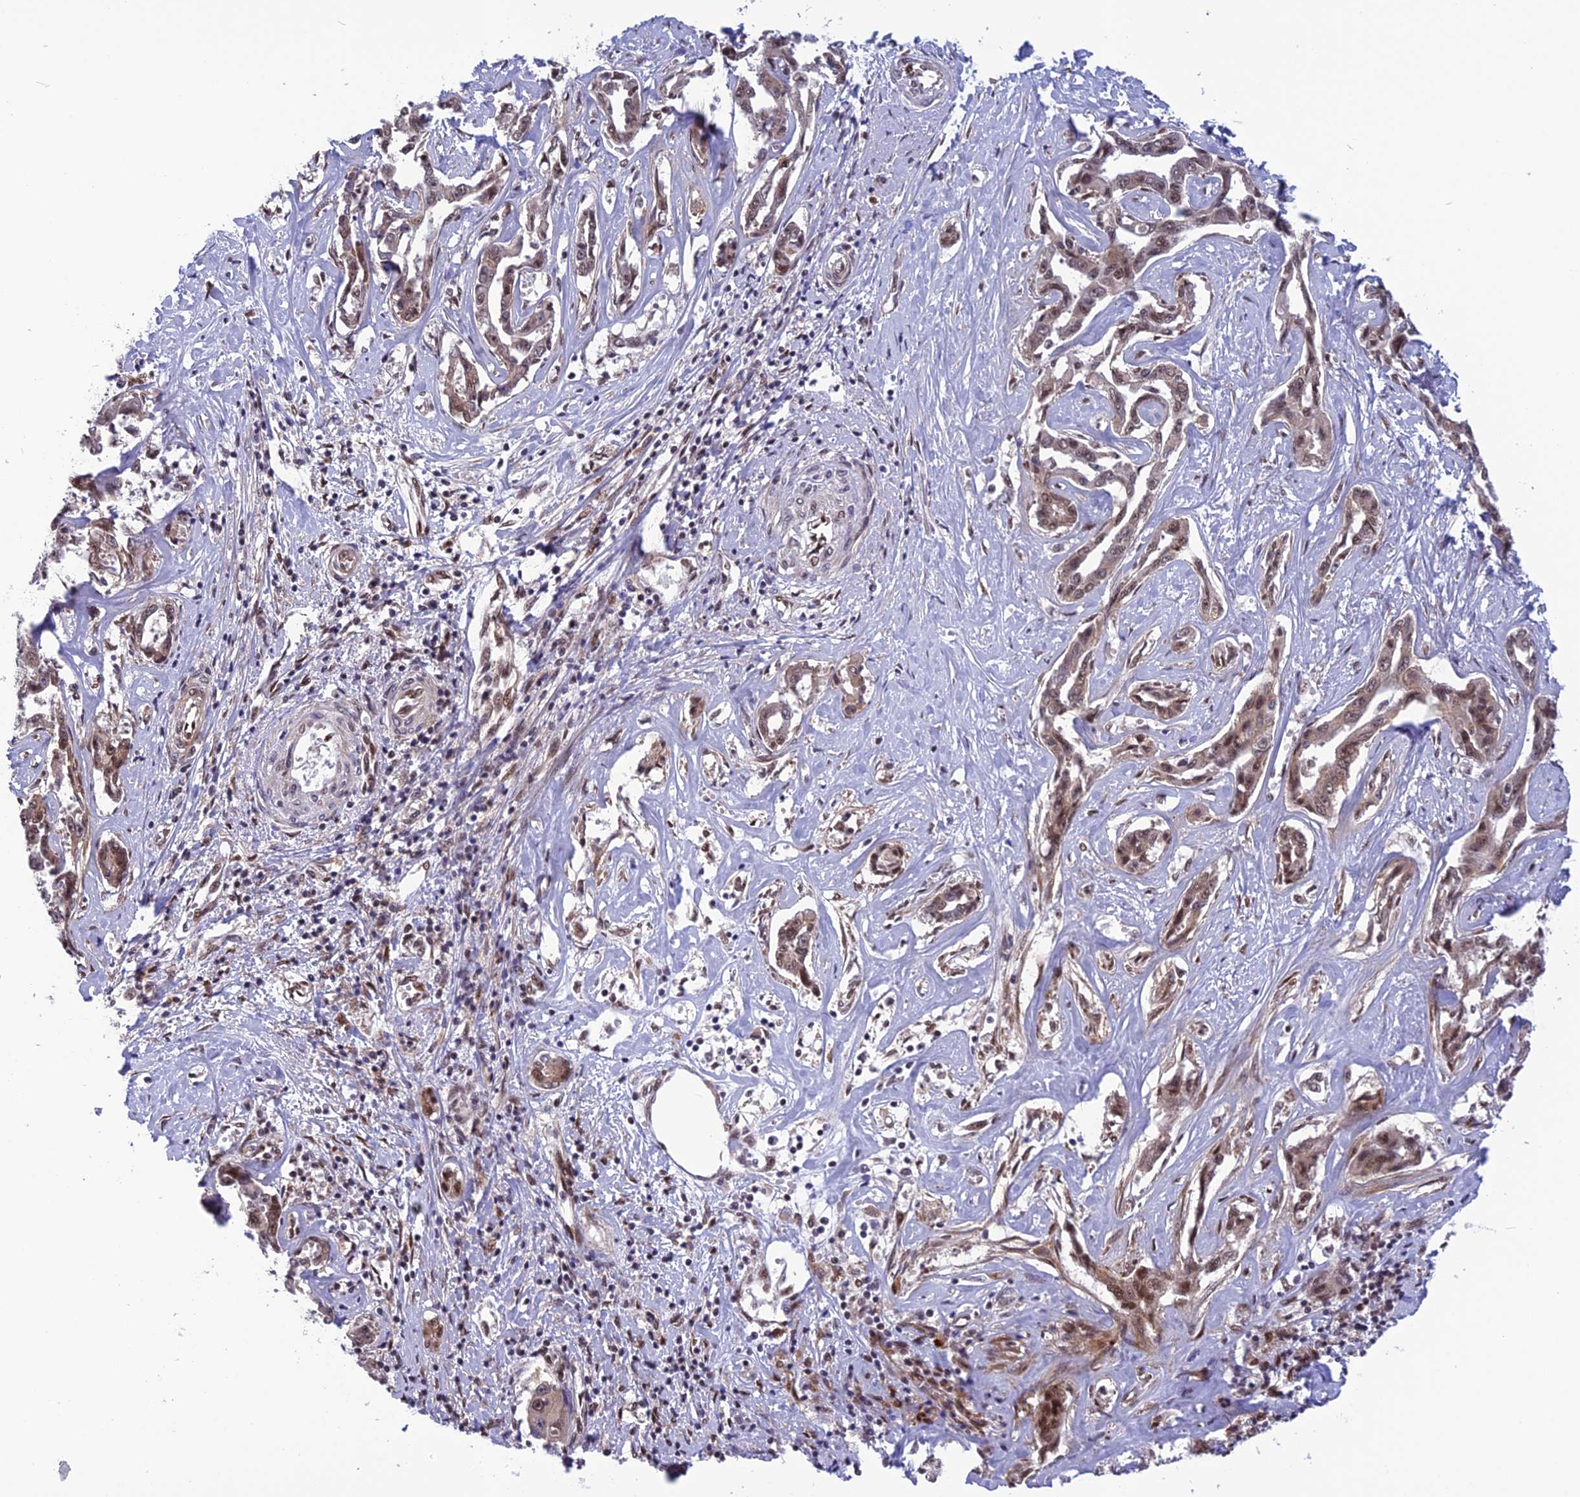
{"staining": {"intensity": "moderate", "quantity": ">75%", "location": "nuclear"}, "tissue": "liver cancer", "cell_type": "Tumor cells", "image_type": "cancer", "snomed": [{"axis": "morphology", "description": "Cholangiocarcinoma"}, {"axis": "topography", "description": "Liver"}], "caption": "Liver cholangiocarcinoma was stained to show a protein in brown. There is medium levels of moderate nuclear expression in approximately >75% of tumor cells. (DAB IHC with brightfield microscopy, high magnification).", "gene": "RTRAF", "patient": {"sex": "male", "age": 59}}